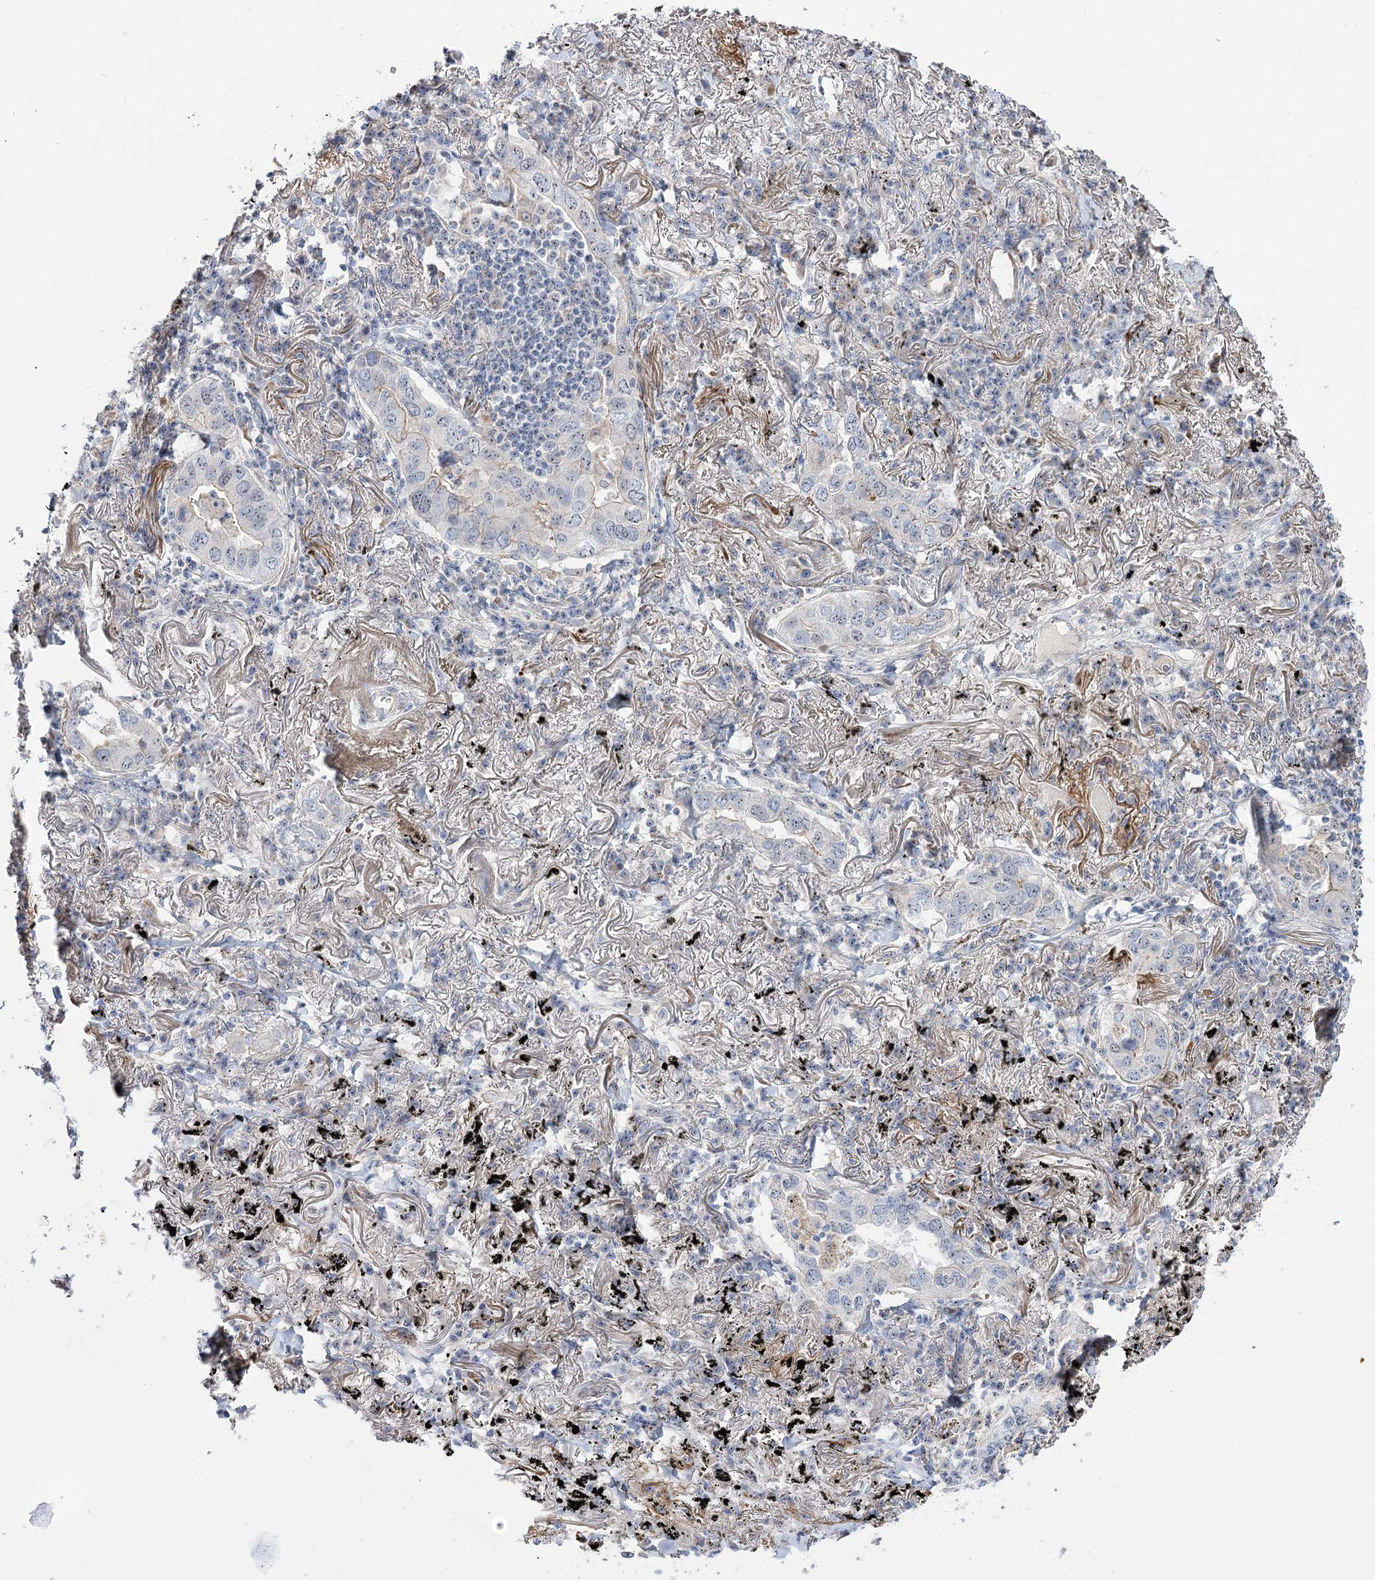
{"staining": {"intensity": "negative", "quantity": "none", "location": "none"}, "tissue": "lung cancer", "cell_type": "Tumor cells", "image_type": "cancer", "snomed": [{"axis": "morphology", "description": "Adenocarcinoma, NOS"}, {"axis": "topography", "description": "Lung"}], "caption": "Immunohistochemistry of adenocarcinoma (lung) exhibits no expression in tumor cells.", "gene": "SUOX", "patient": {"sex": "male", "age": 65}}